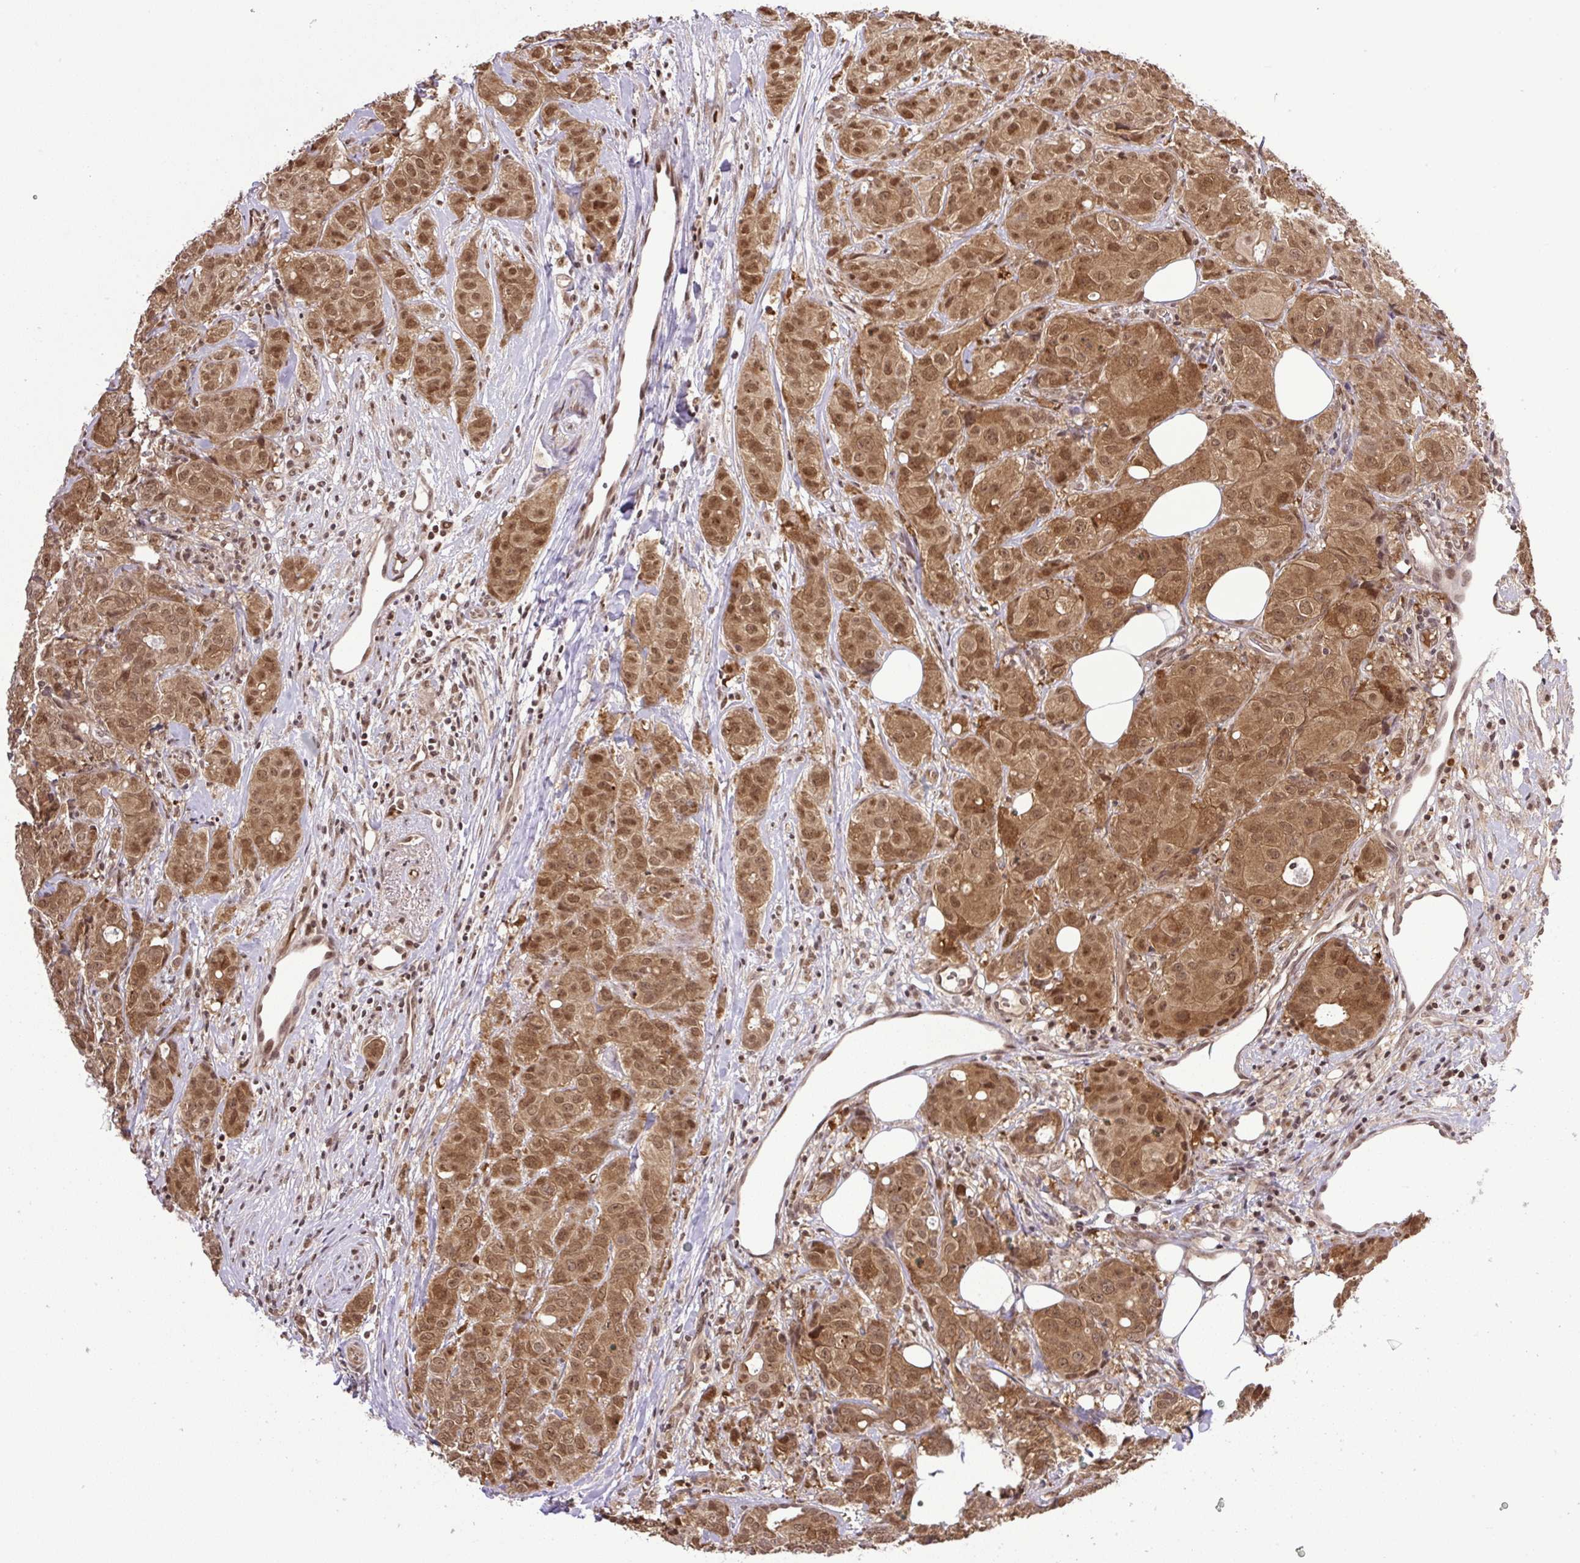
{"staining": {"intensity": "moderate", "quantity": ">75%", "location": "cytoplasmic/membranous,nuclear"}, "tissue": "breast cancer", "cell_type": "Tumor cells", "image_type": "cancer", "snomed": [{"axis": "morphology", "description": "Duct carcinoma"}, {"axis": "topography", "description": "Breast"}], "caption": "Breast cancer stained with a brown dye reveals moderate cytoplasmic/membranous and nuclear positive expression in about >75% of tumor cells.", "gene": "SGTA", "patient": {"sex": "female", "age": 43}}